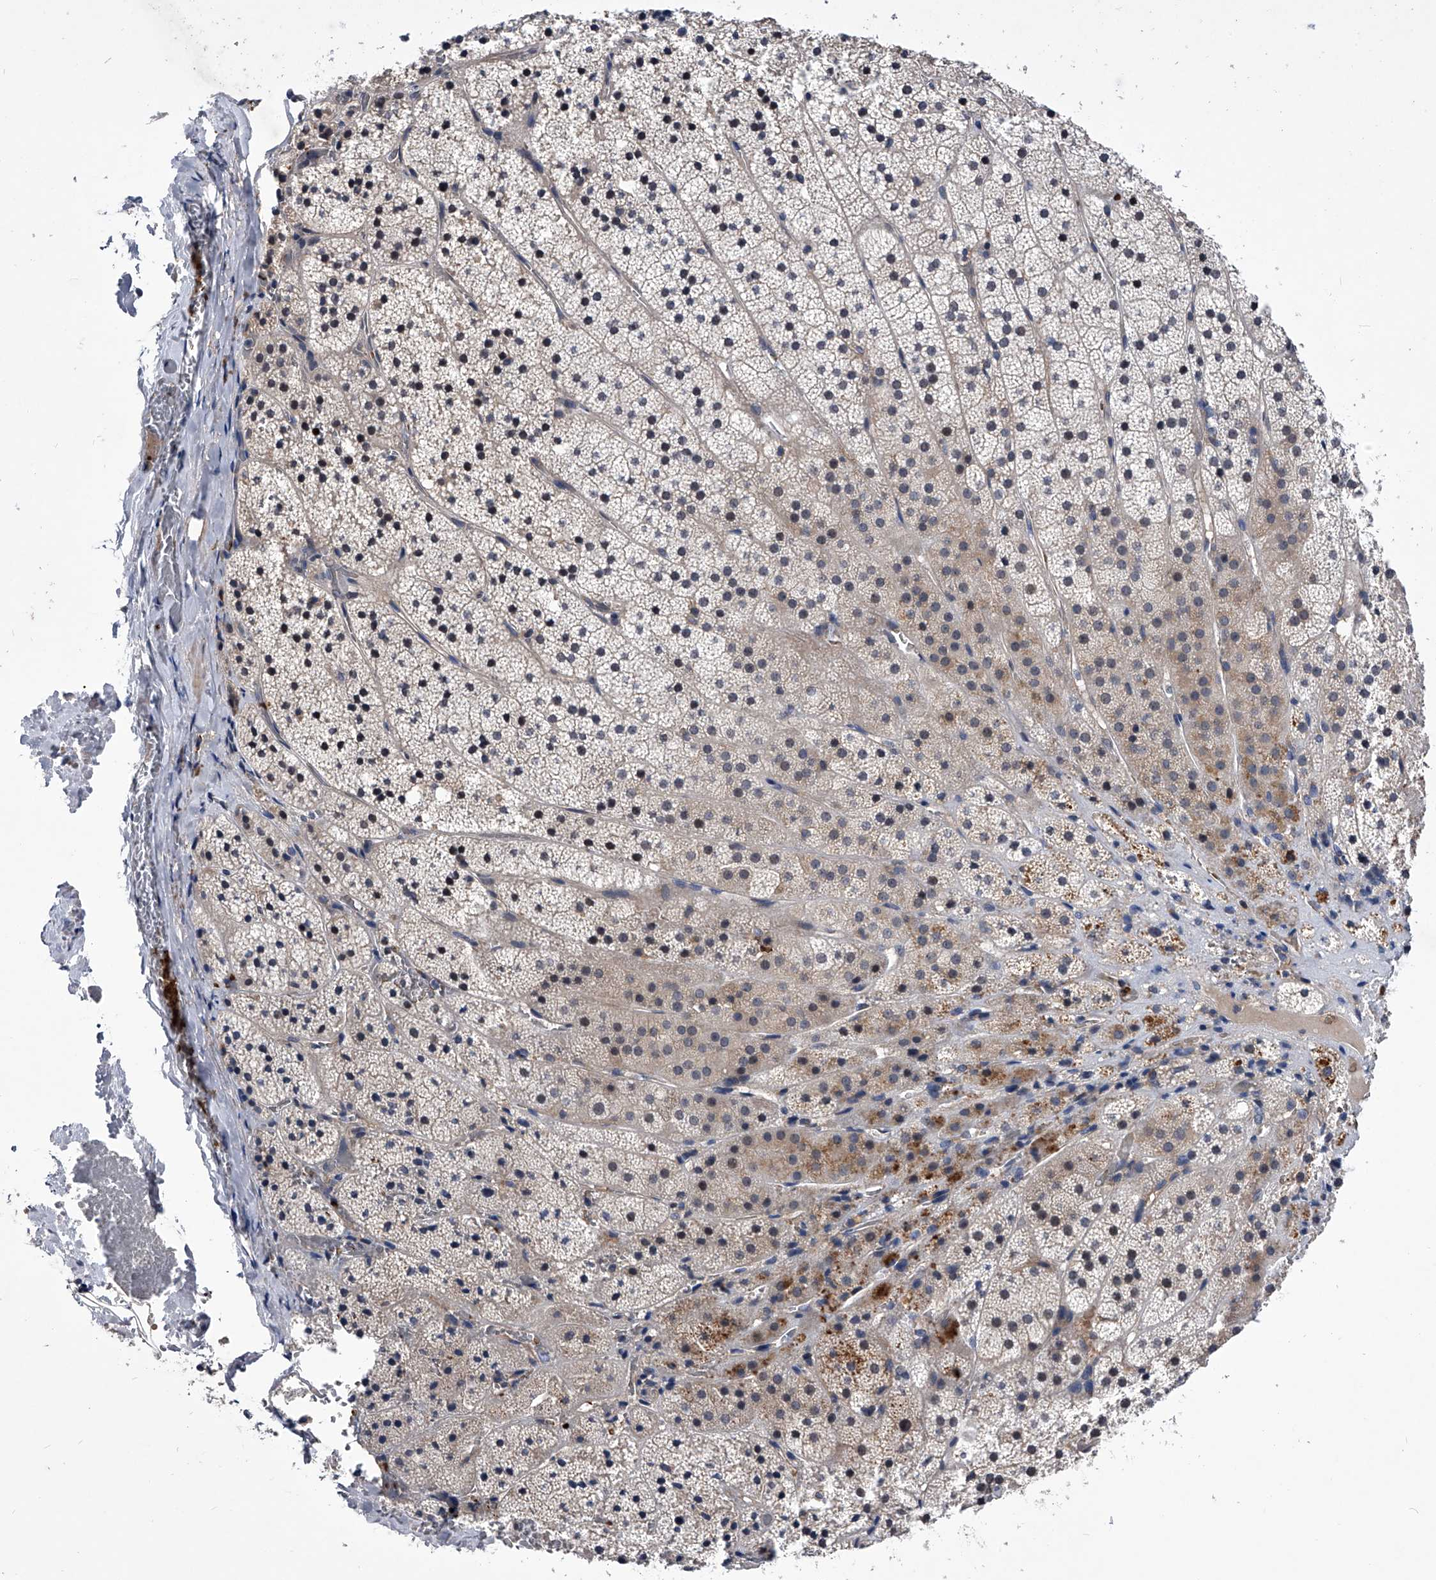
{"staining": {"intensity": "weak", "quantity": "<25%", "location": "cytoplasmic/membranous"}, "tissue": "adrenal gland", "cell_type": "Glandular cells", "image_type": "normal", "snomed": [{"axis": "morphology", "description": "Normal tissue, NOS"}, {"axis": "topography", "description": "Adrenal gland"}], "caption": "Immunohistochemical staining of normal human adrenal gland displays no significant expression in glandular cells. Brightfield microscopy of immunohistochemistry (IHC) stained with DAB (3,3'-diaminobenzidine) (brown) and hematoxylin (blue), captured at high magnification.", "gene": "ZNF30", "patient": {"sex": "female", "age": 44}}